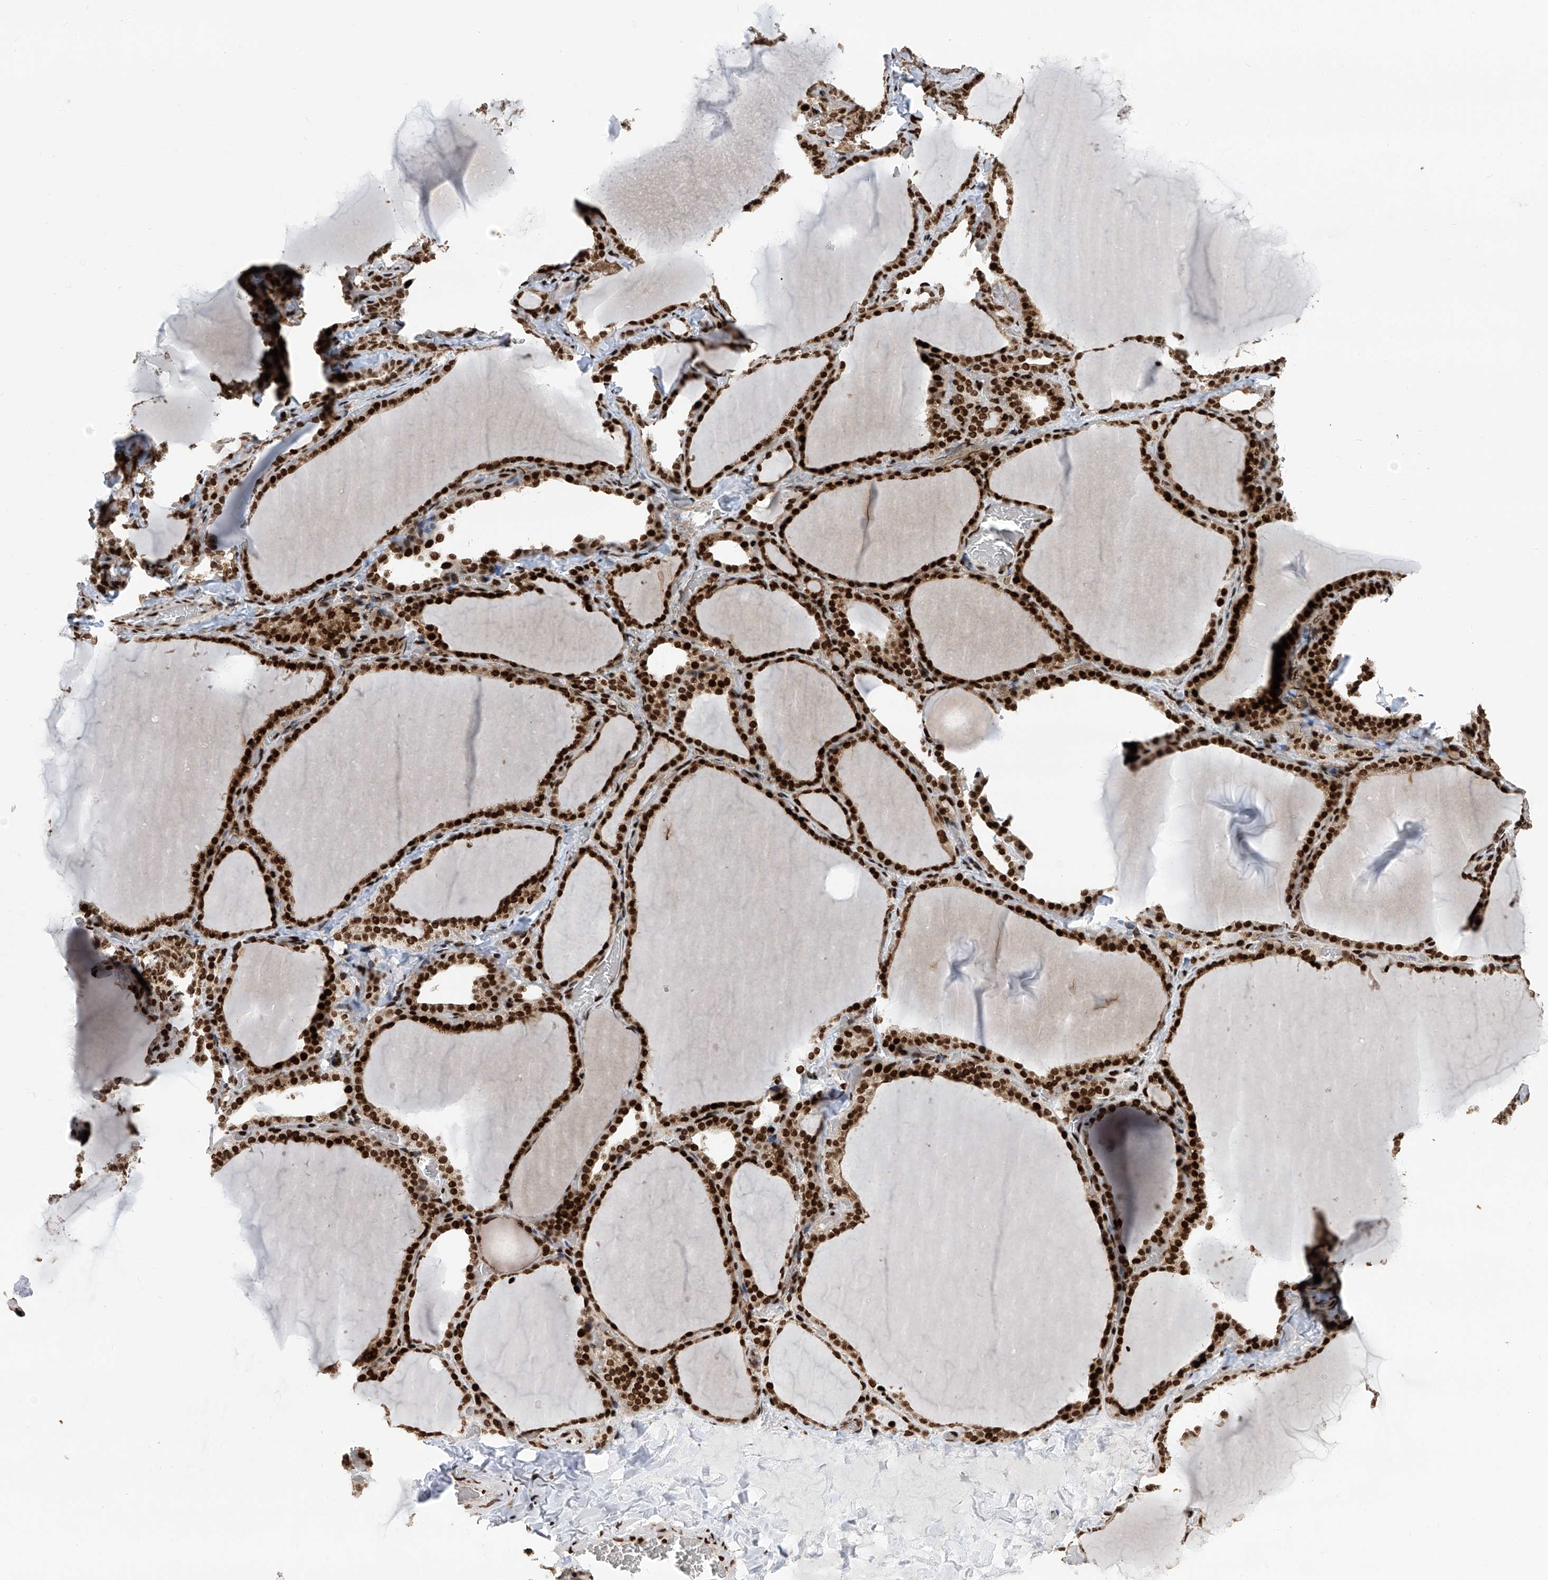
{"staining": {"intensity": "strong", "quantity": ">75%", "location": "nuclear"}, "tissue": "thyroid gland", "cell_type": "Glandular cells", "image_type": "normal", "snomed": [{"axis": "morphology", "description": "Normal tissue, NOS"}, {"axis": "topography", "description": "Thyroid gland"}], "caption": "Immunohistochemical staining of benign thyroid gland reveals strong nuclear protein staining in about >75% of glandular cells.", "gene": "PAK1IP1", "patient": {"sex": "female", "age": 22}}